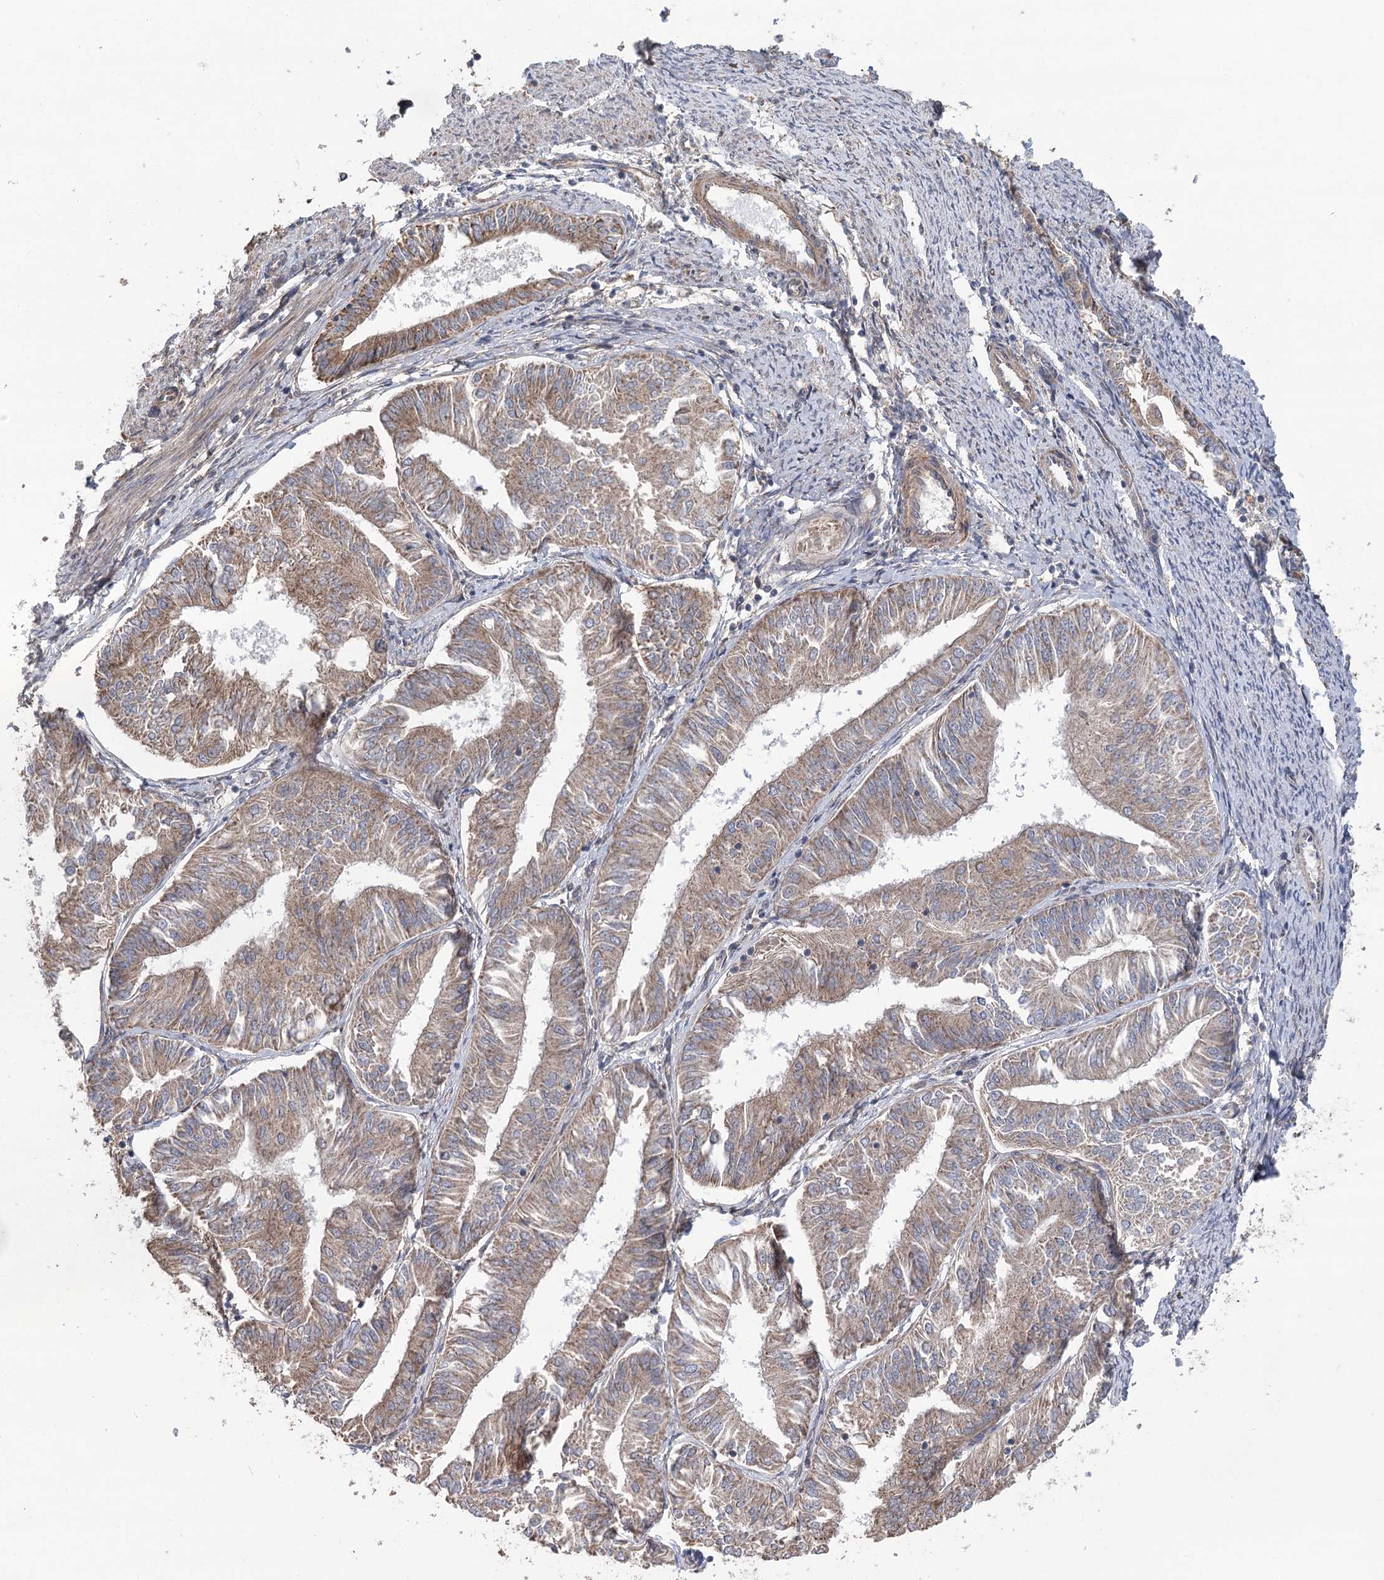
{"staining": {"intensity": "moderate", "quantity": ">75%", "location": "cytoplasmic/membranous"}, "tissue": "endometrial cancer", "cell_type": "Tumor cells", "image_type": "cancer", "snomed": [{"axis": "morphology", "description": "Adenocarcinoma, NOS"}, {"axis": "topography", "description": "Endometrium"}], "caption": "Moderate cytoplasmic/membranous staining for a protein is present in approximately >75% of tumor cells of endometrial cancer (adenocarcinoma) using IHC.", "gene": "RWDD4", "patient": {"sex": "female", "age": 58}}